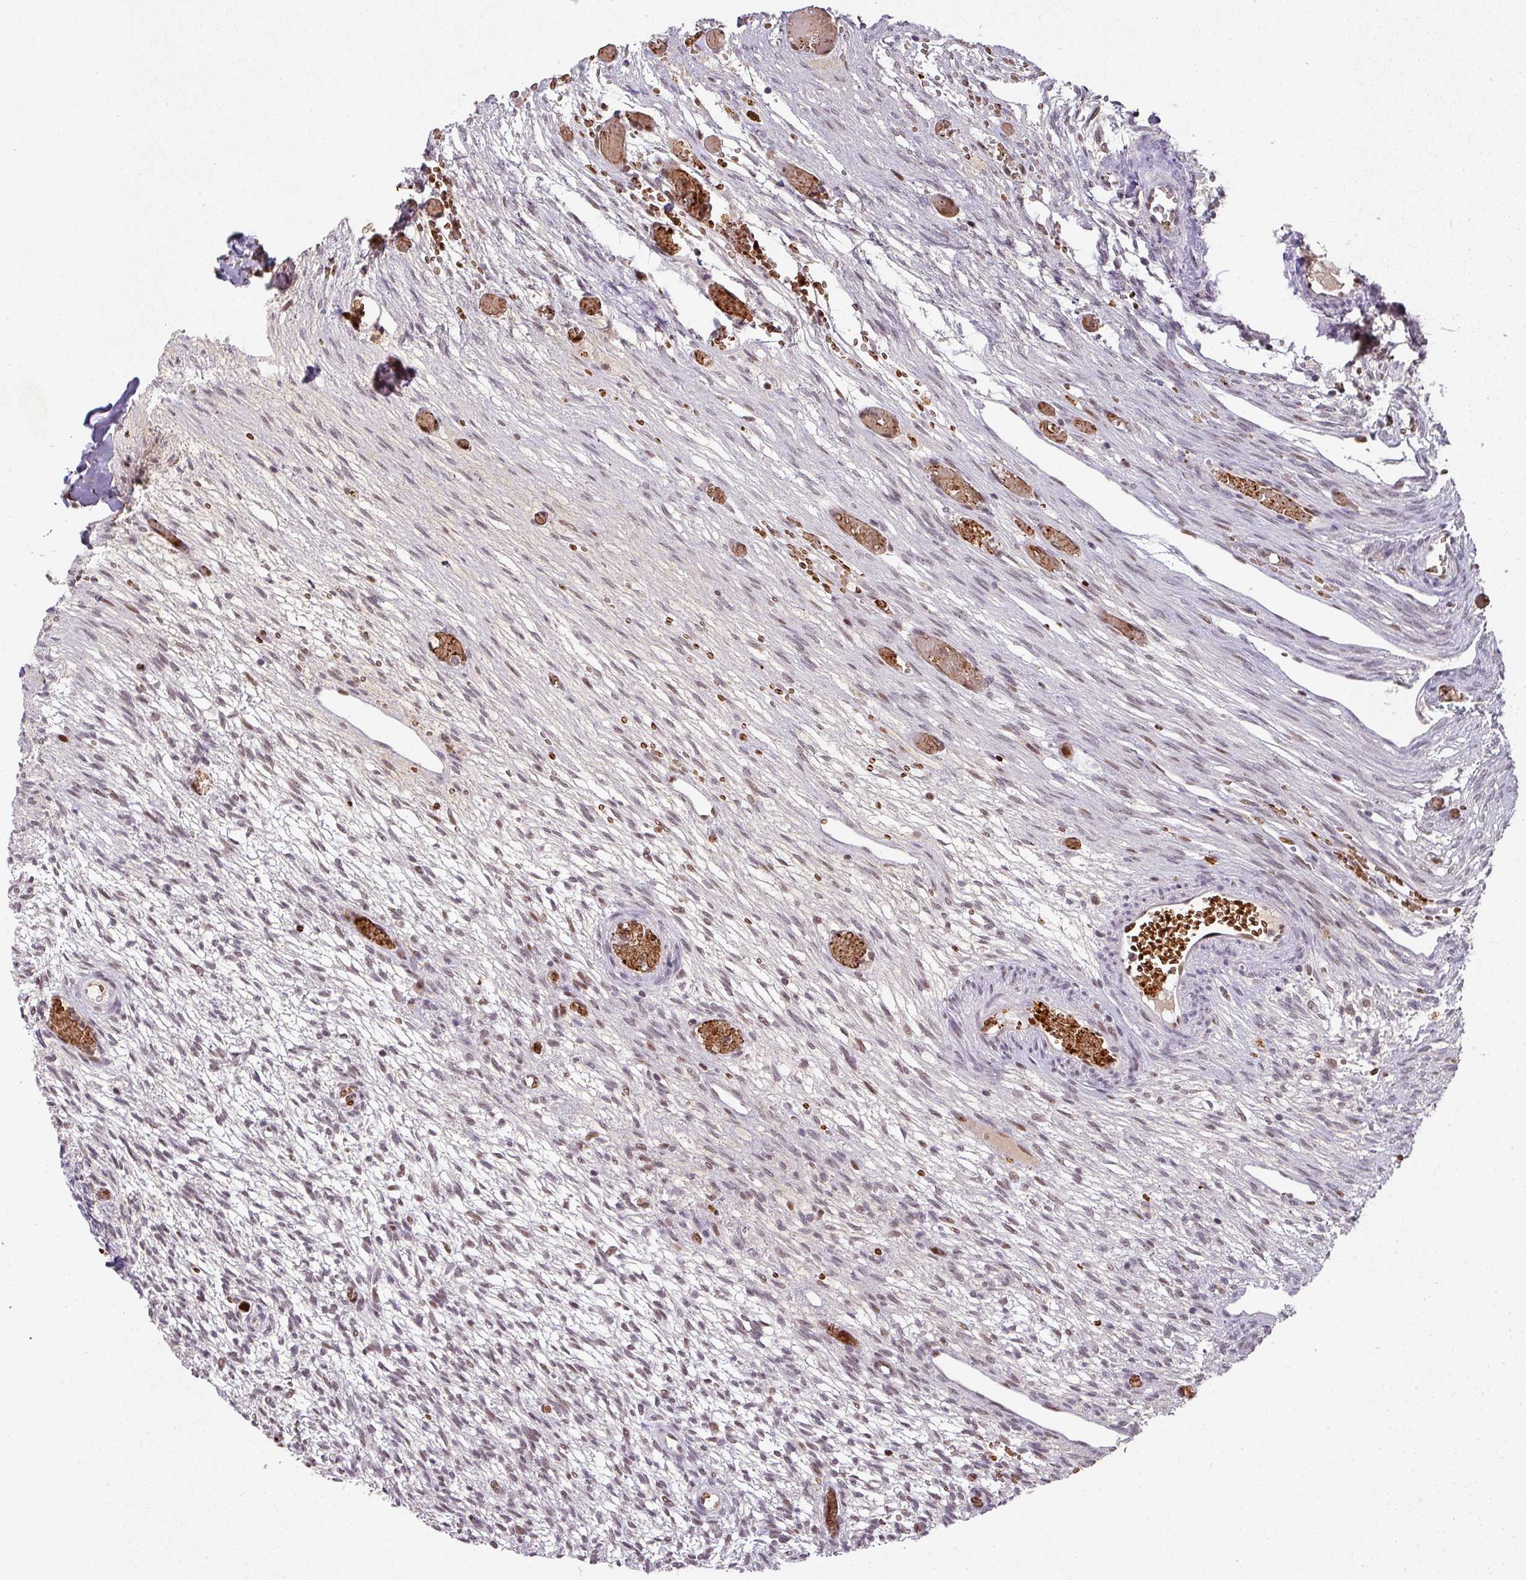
{"staining": {"intensity": "weak", "quantity": "<25%", "location": "cytoplasmic/membranous,nuclear"}, "tissue": "ovary", "cell_type": "Ovarian stroma cells", "image_type": "normal", "snomed": [{"axis": "morphology", "description": "Normal tissue, NOS"}, {"axis": "topography", "description": "Ovary"}], "caption": "The micrograph demonstrates no significant staining in ovarian stroma cells of ovary.", "gene": "NEIL1", "patient": {"sex": "female", "age": 67}}